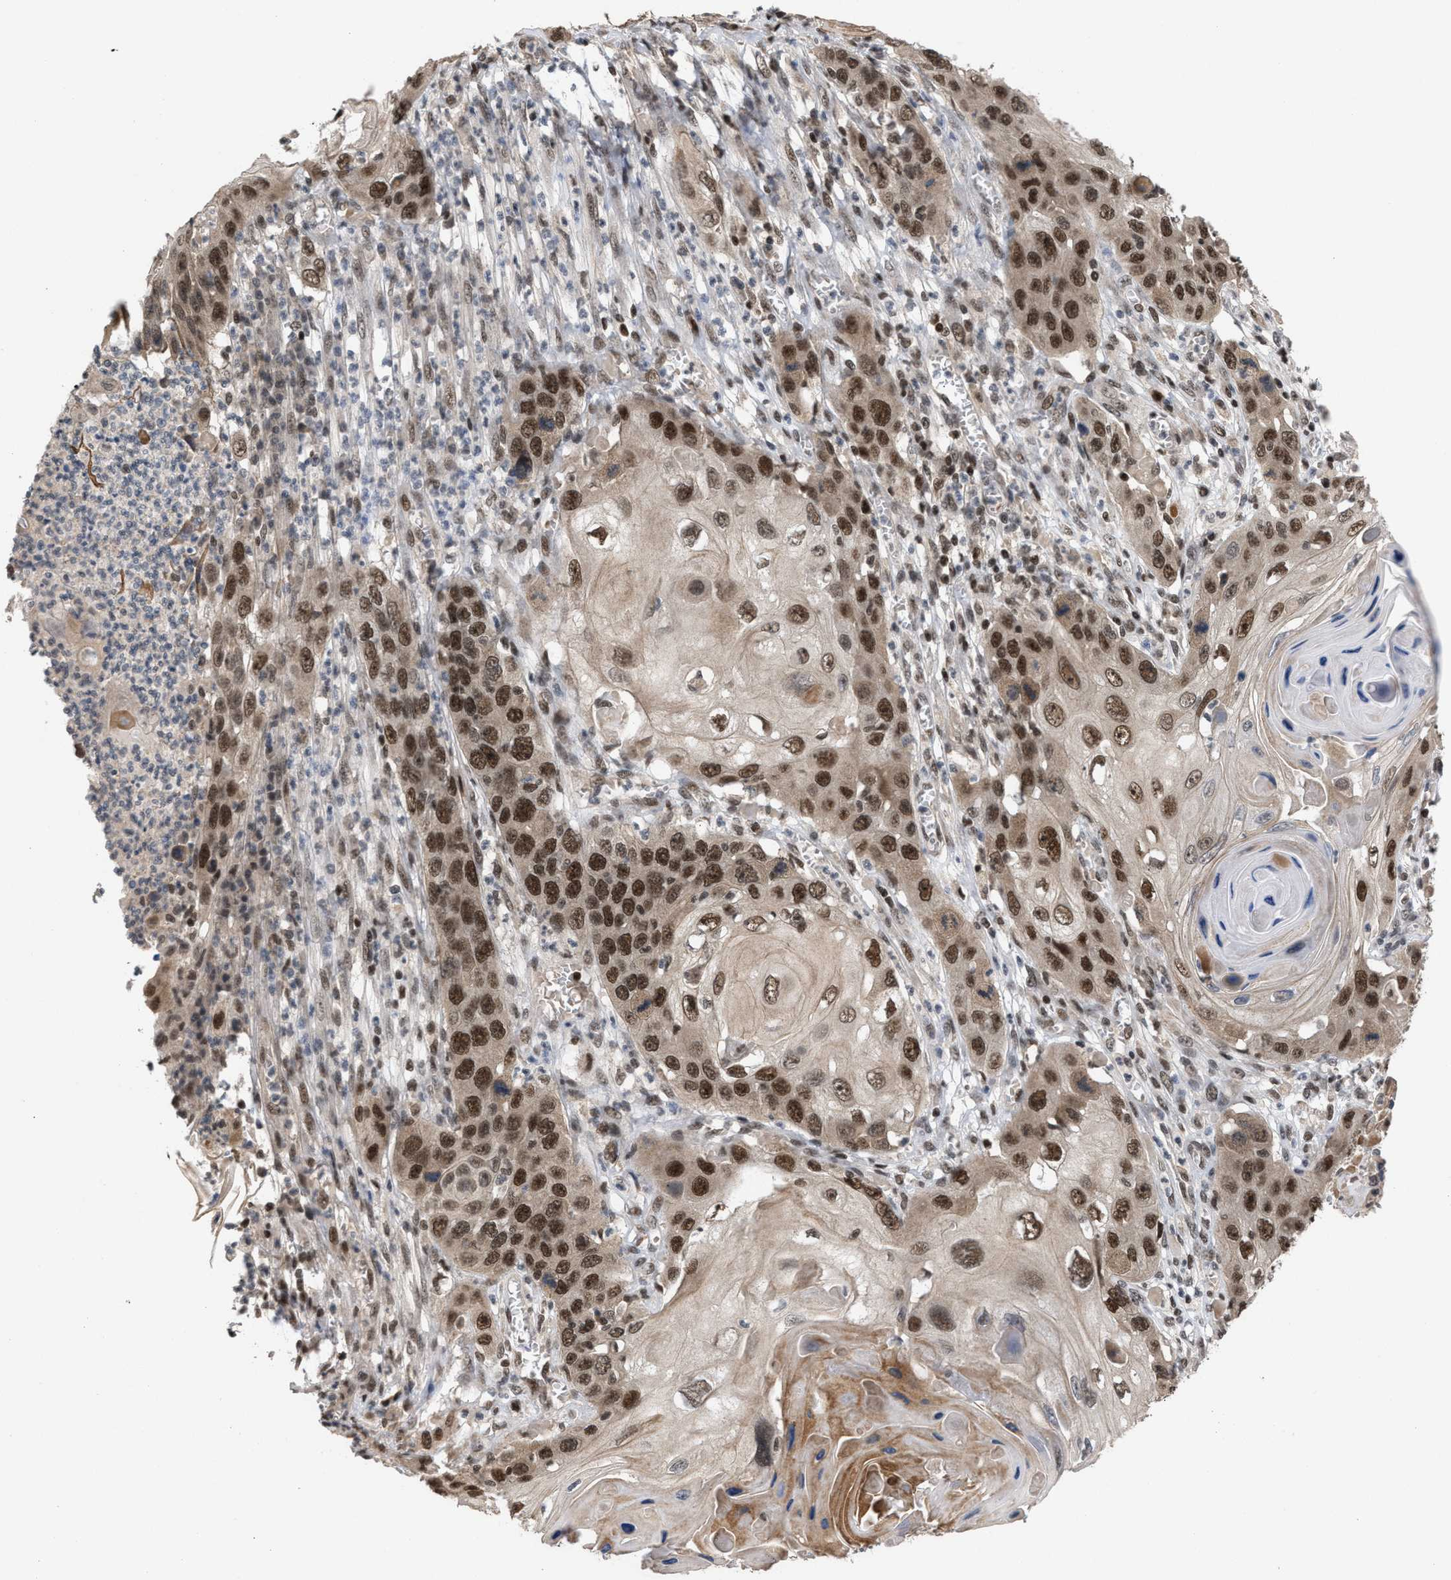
{"staining": {"intensity": "strong", "quantity": ">75%", "location": "nuclear"}, "tissue": "skin cancer", "cell_type": "Tumor cells", "image_type": "cancer", "snomed": [{"axis": "morphology", "description": "Squamous cell carcinoma, NOS"}, {"axis": "topography", "description": "Skin"}], "caption": "A high-resolution photomicrograph shows IHC staining of skin squamous cell carcinoma, which shows strong nuclear positivity in about >75% of tumor cells. The protein is shown in brown color, while the nuclei are stained blue.", "gene": "C9orf78", "patient": {"sex": "male", "age": 55}}